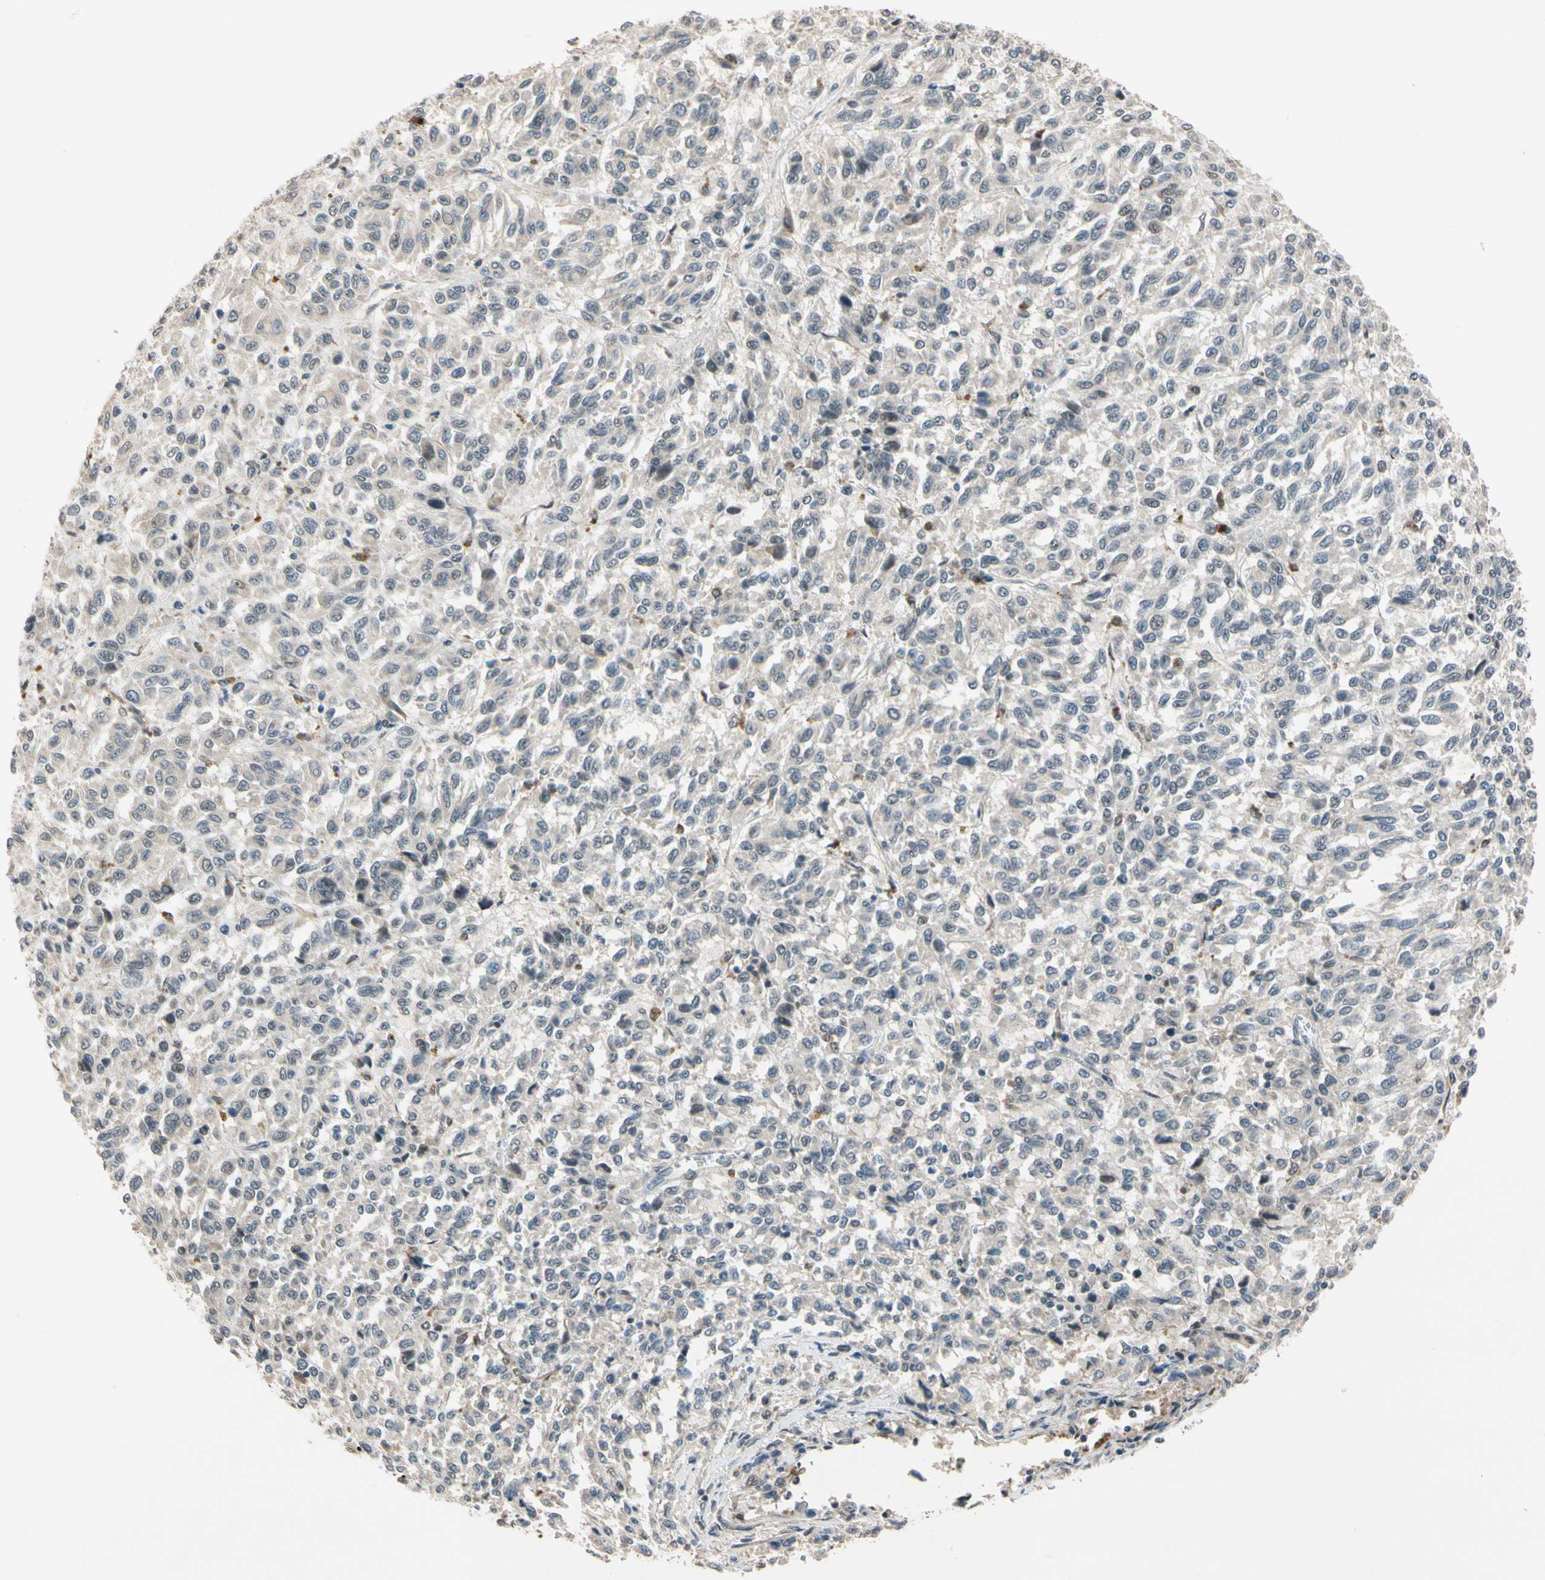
{"staining": {"intensity": "negative", "quantity": "none", "location": "none"}, "tissue": "melanoma", "cell_type": "Tumor cells", "image_type": "cancer", "snomed": [{"axis": "morphology", "description": "Malignant melanoma, Metastatic site"}, {"axis": "topography", "description": "Lung"}], "caption": "The histopathology image displays no staining of tumor cells in malignant melanoma (metastatic site).", "gene": "RIOX2", "patient": {"sex": "male", "age": 64}}